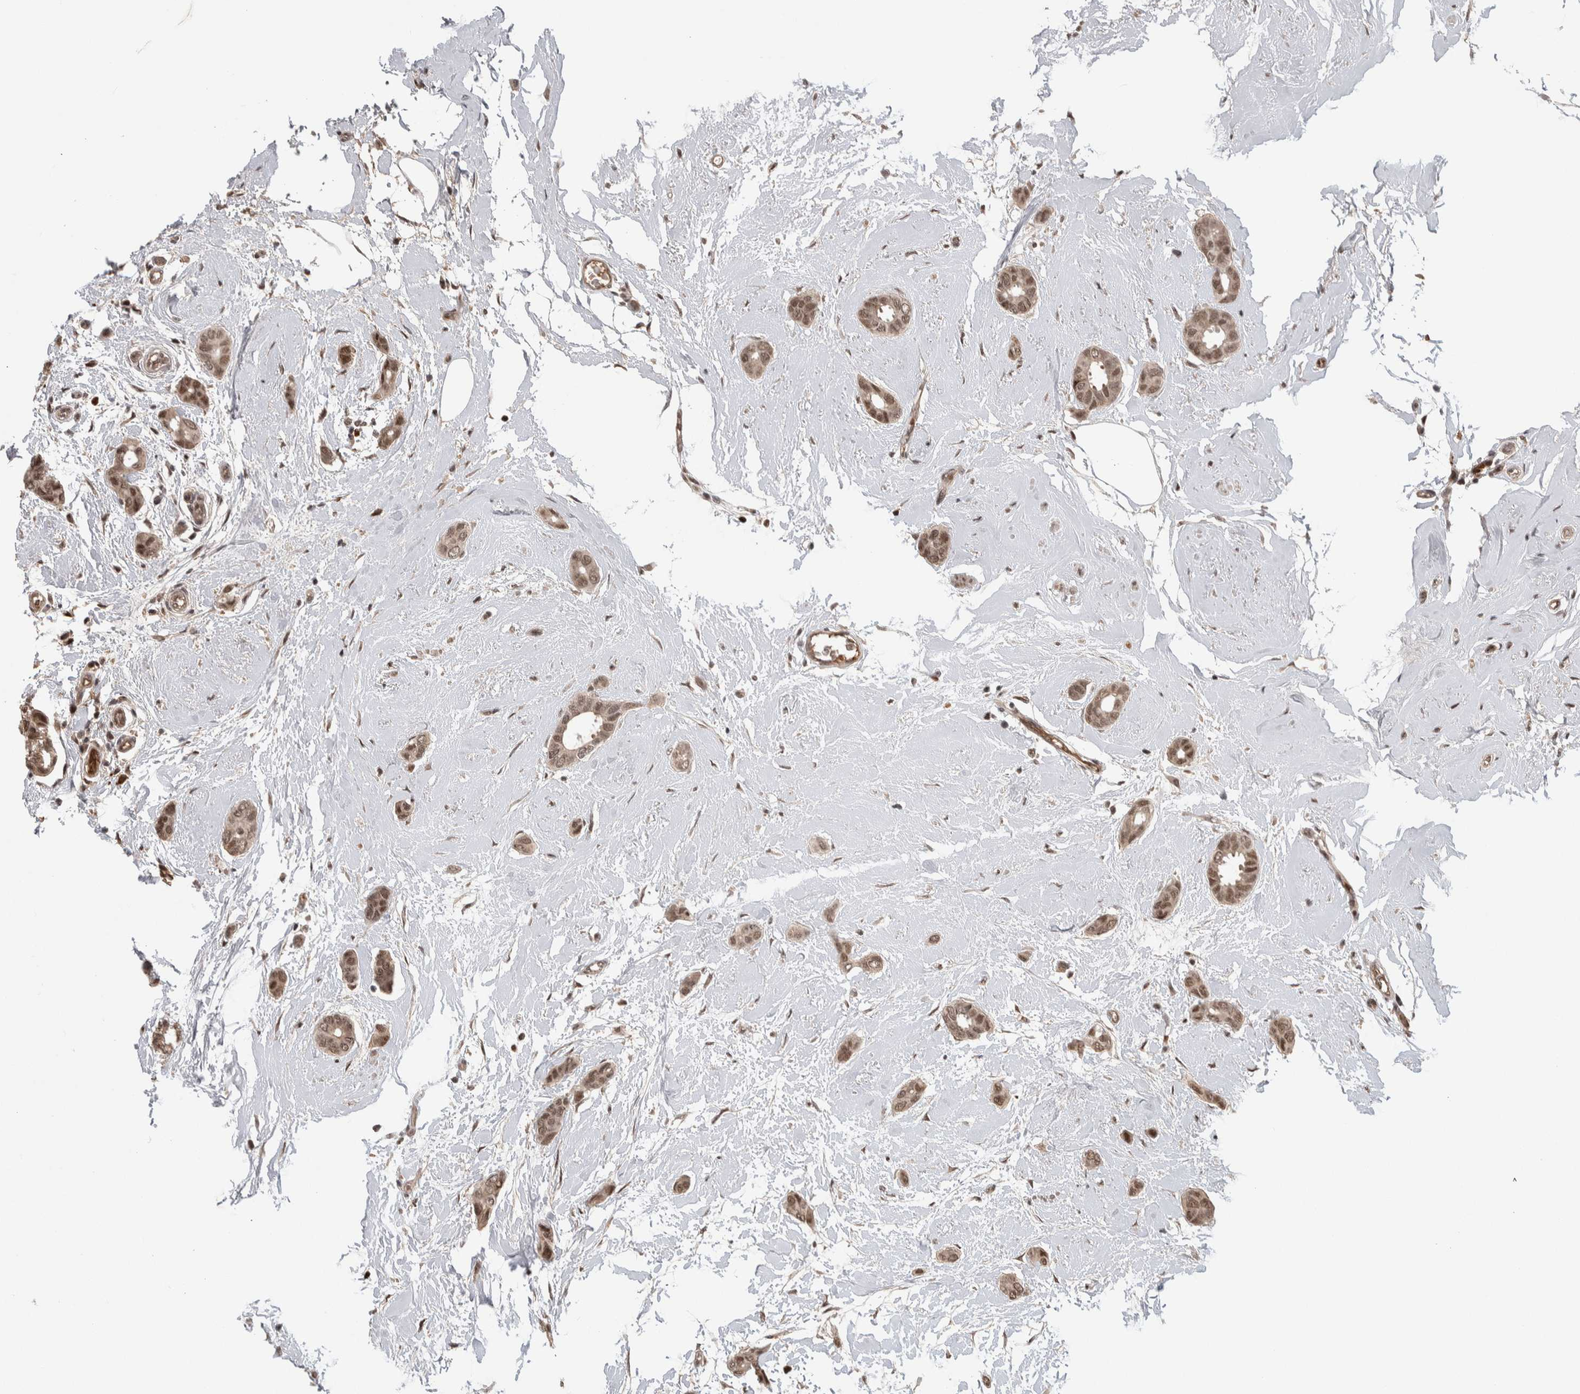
{"staining": {"intensity": "moderate", "quantity": ">75%", "location": "cytoplasmic/membranous,nuclear"}, "tissue": "breast cancer", "cell_type": "Tumor cells", "image_type": "cancer", "snomed": [{"axis": "morphology", "description": "Duct carcinoma"}, {"axis": "topography", "description": "Breast"}], "caption": "Approximately >75% of tumor cells in human breast intraductal carcinoma demonstrate moderate cytoplasmic/membranous and nuclear protein expression as visualized by brown immunohistochemical staining.", "gene": "ZNF592", "patient": {"sex": "female", "age": 55}}